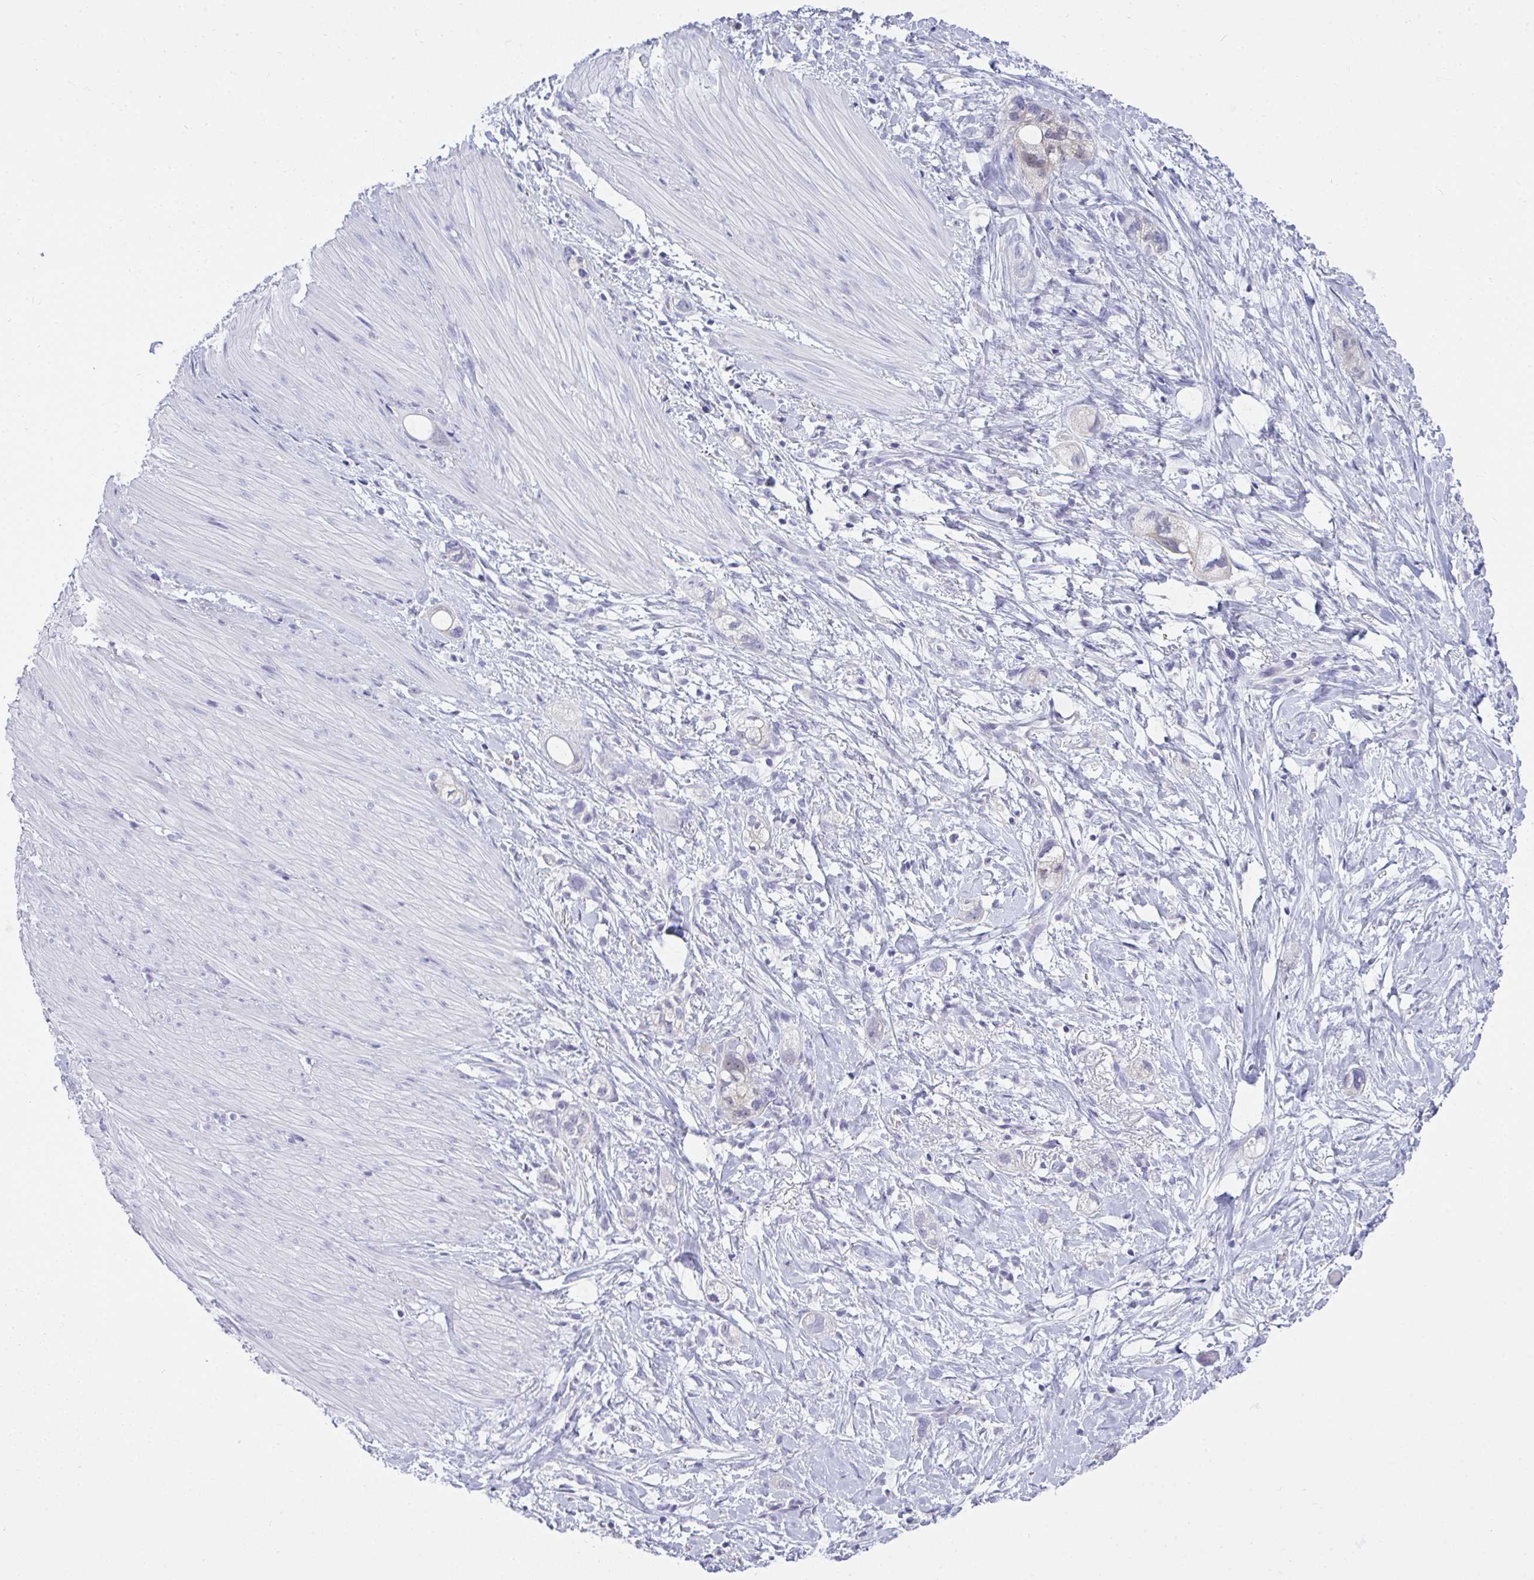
{"staining": {"intensity": "negative", "quantity": "none", "location": "none"}, "tissue": "stomach cancer", "cell_type": "Tumor cells", "image_type": "cancer", "snomed": [{"axis": "morphology", "description": "Adenocarcinoma, NOS"}, {"axis": "topography", "description": "Stomach"}, {"axis": "topography", "description": "Stomach, lower"}], "caption": "DAB (3,3'-diaminobenzidine) immunohistochemical staining of adenocarcinoma (stomach) demonstrates no significant staining in tumor cells.", "gene": "GSDMB", "patient": {"sex": "female", "age": 48}}